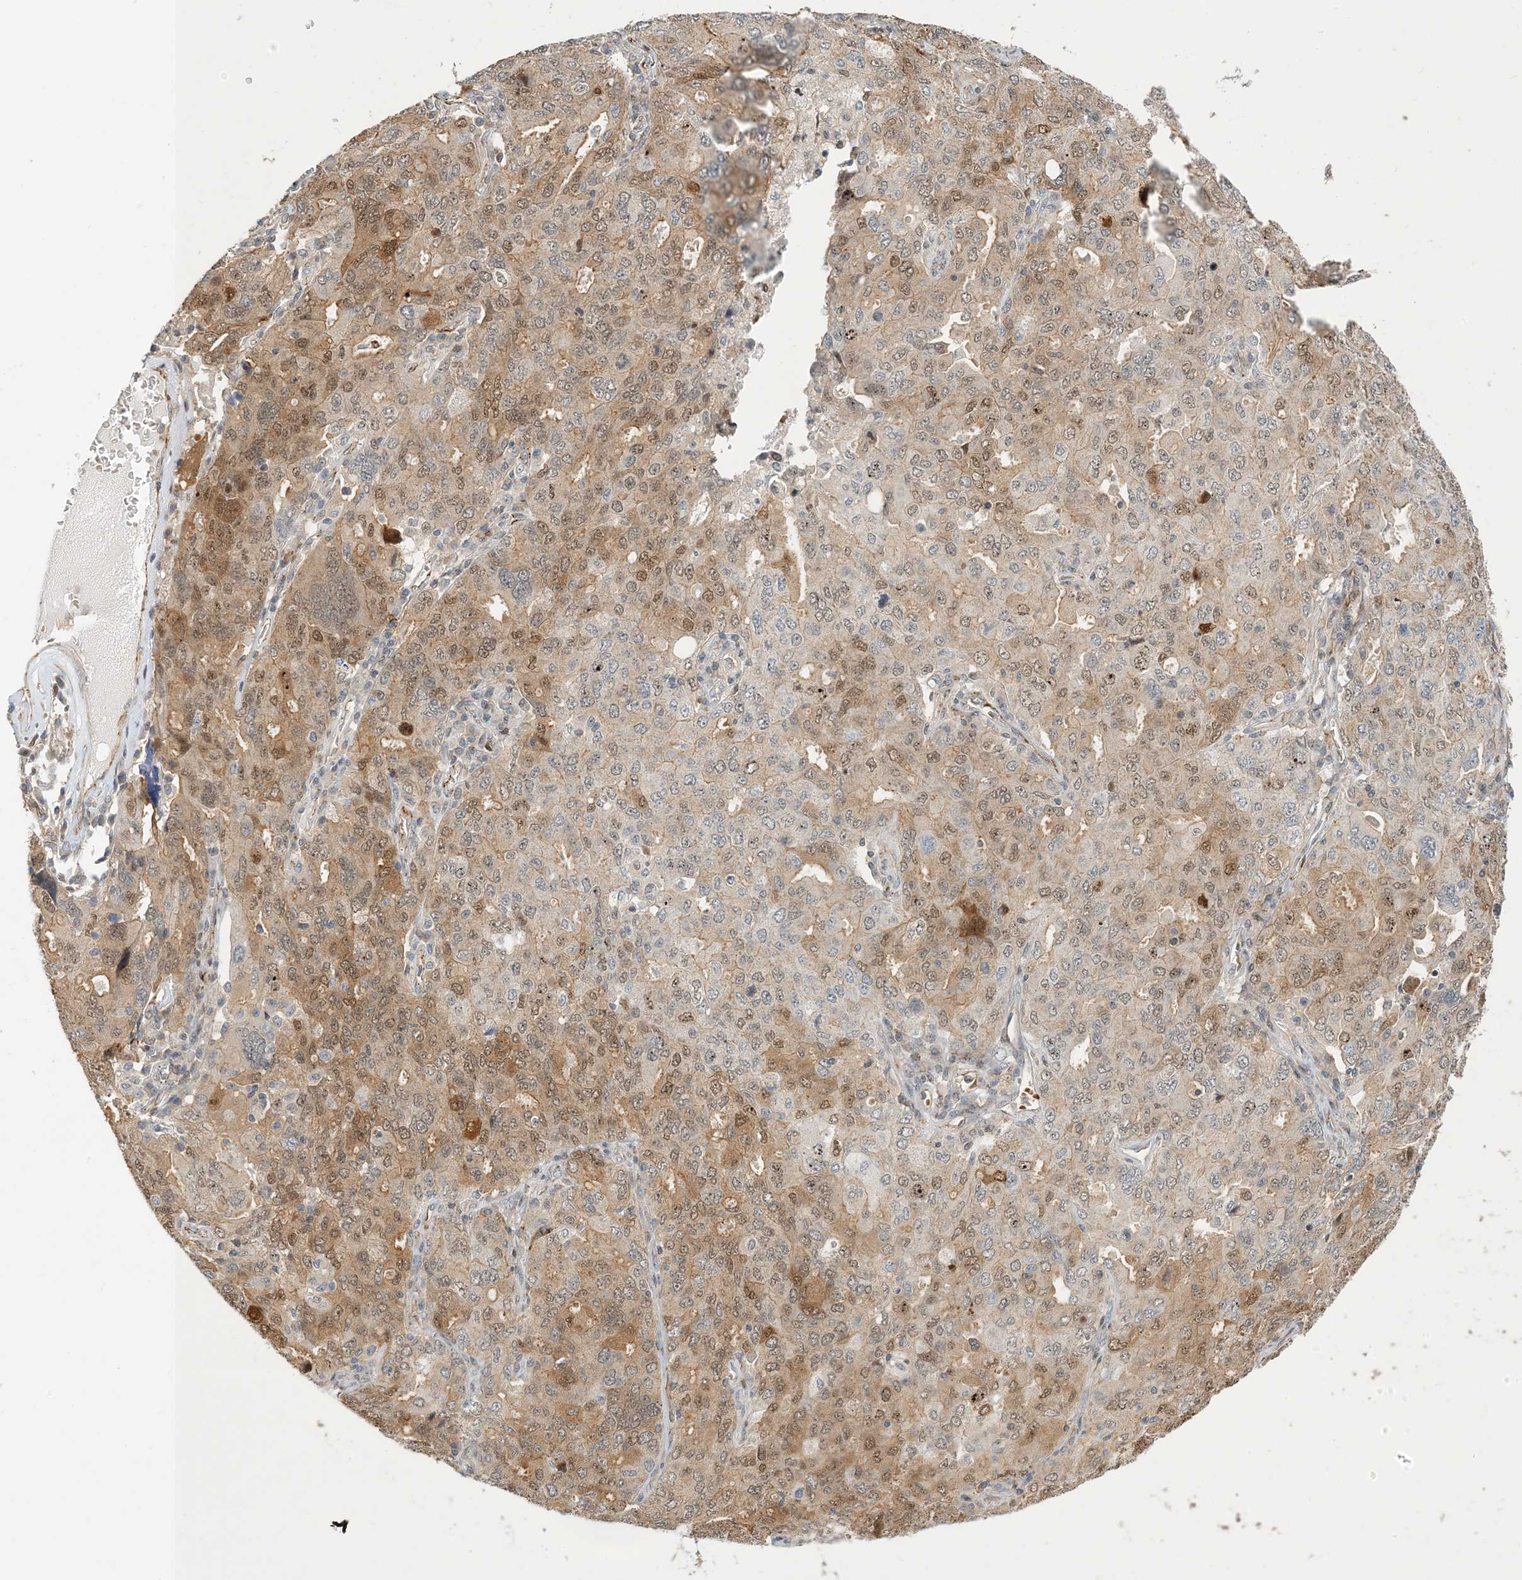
{"staining": {"intensity": "moderate", "quantity": "25%-75%", "location": "cytoplasmic/membranous,nuclear"}, "tissue": "ovarian cancer", "cell_type": "Tumor cells", "image_type": "cancer", "snomed": [{"axis": "morphology", "description": "Carcinoma, endometroid"}, {"axis": "topography", "description": "Ovary"}], "caption": "IHC histopathology image of ovarian cancer (endometroid carcinoma) stained for a protein (brown), which exhibits medium levels of moderate cytoplasmic/membranous and nuclear positivity in about 25%-75% of tumor cells.", "gene": "MAPKBP1", "patient": {"sex": "female", "age": 62}}